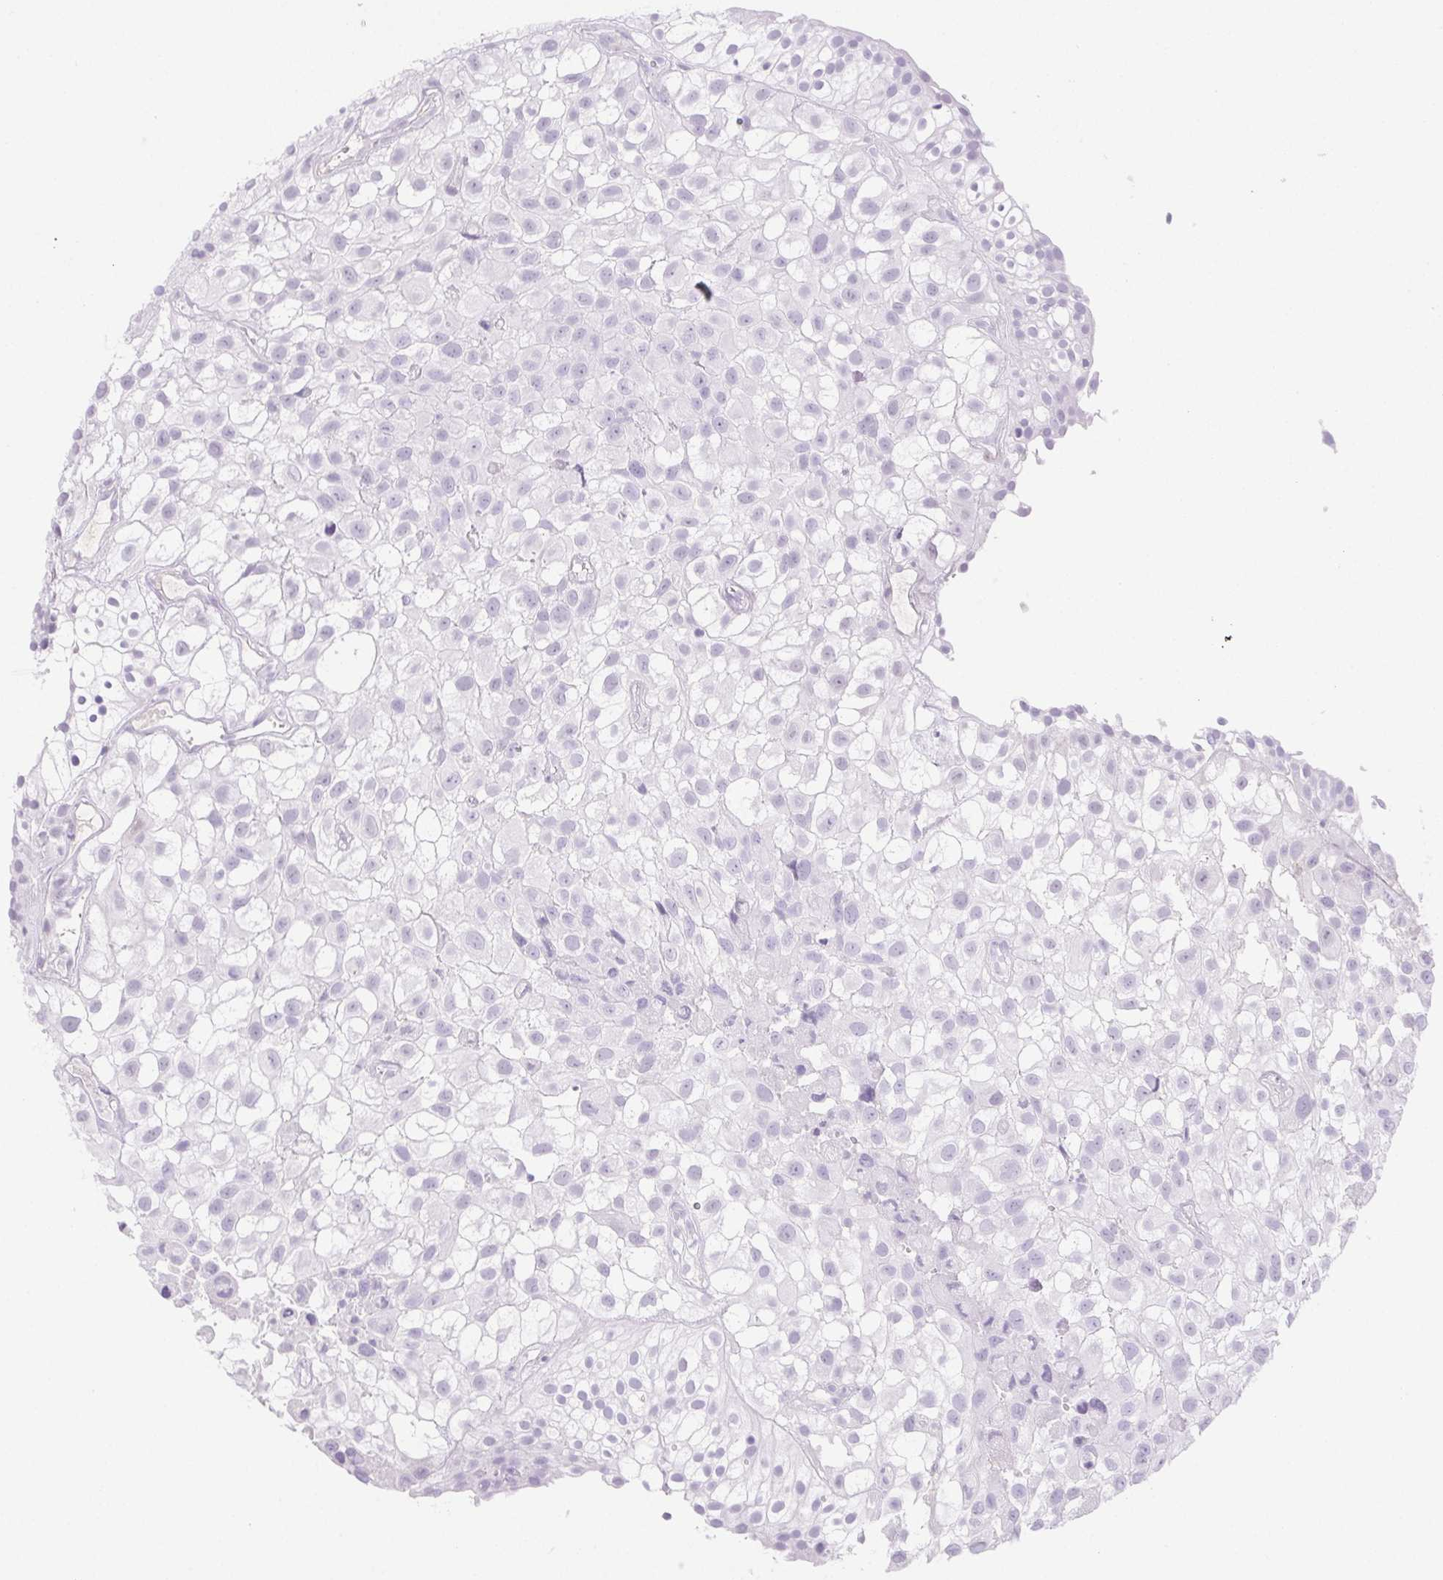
{"staining": {"intensity": "negative", "quantity": "none", "location": "none"}, "tissue": "urothelial cancer", "cell_type": "Tumor cells", "image_type": "cancer", "snomed": [{"axis": "morphology", "description": "Urothelial carcinoma, High grade"}, {"axis": "topography", "description": "Urinary bladder"}], "caption": "A micrograph of urothelial cancer stained for a protein demonstrates no brown staining in tumor cells. The staining is performed using DAB brown chromogen with nuclei counter-stained in using hematoxylin.", "gene": "PAPPA2", "patient": {"sex": "male", "age": 56}}